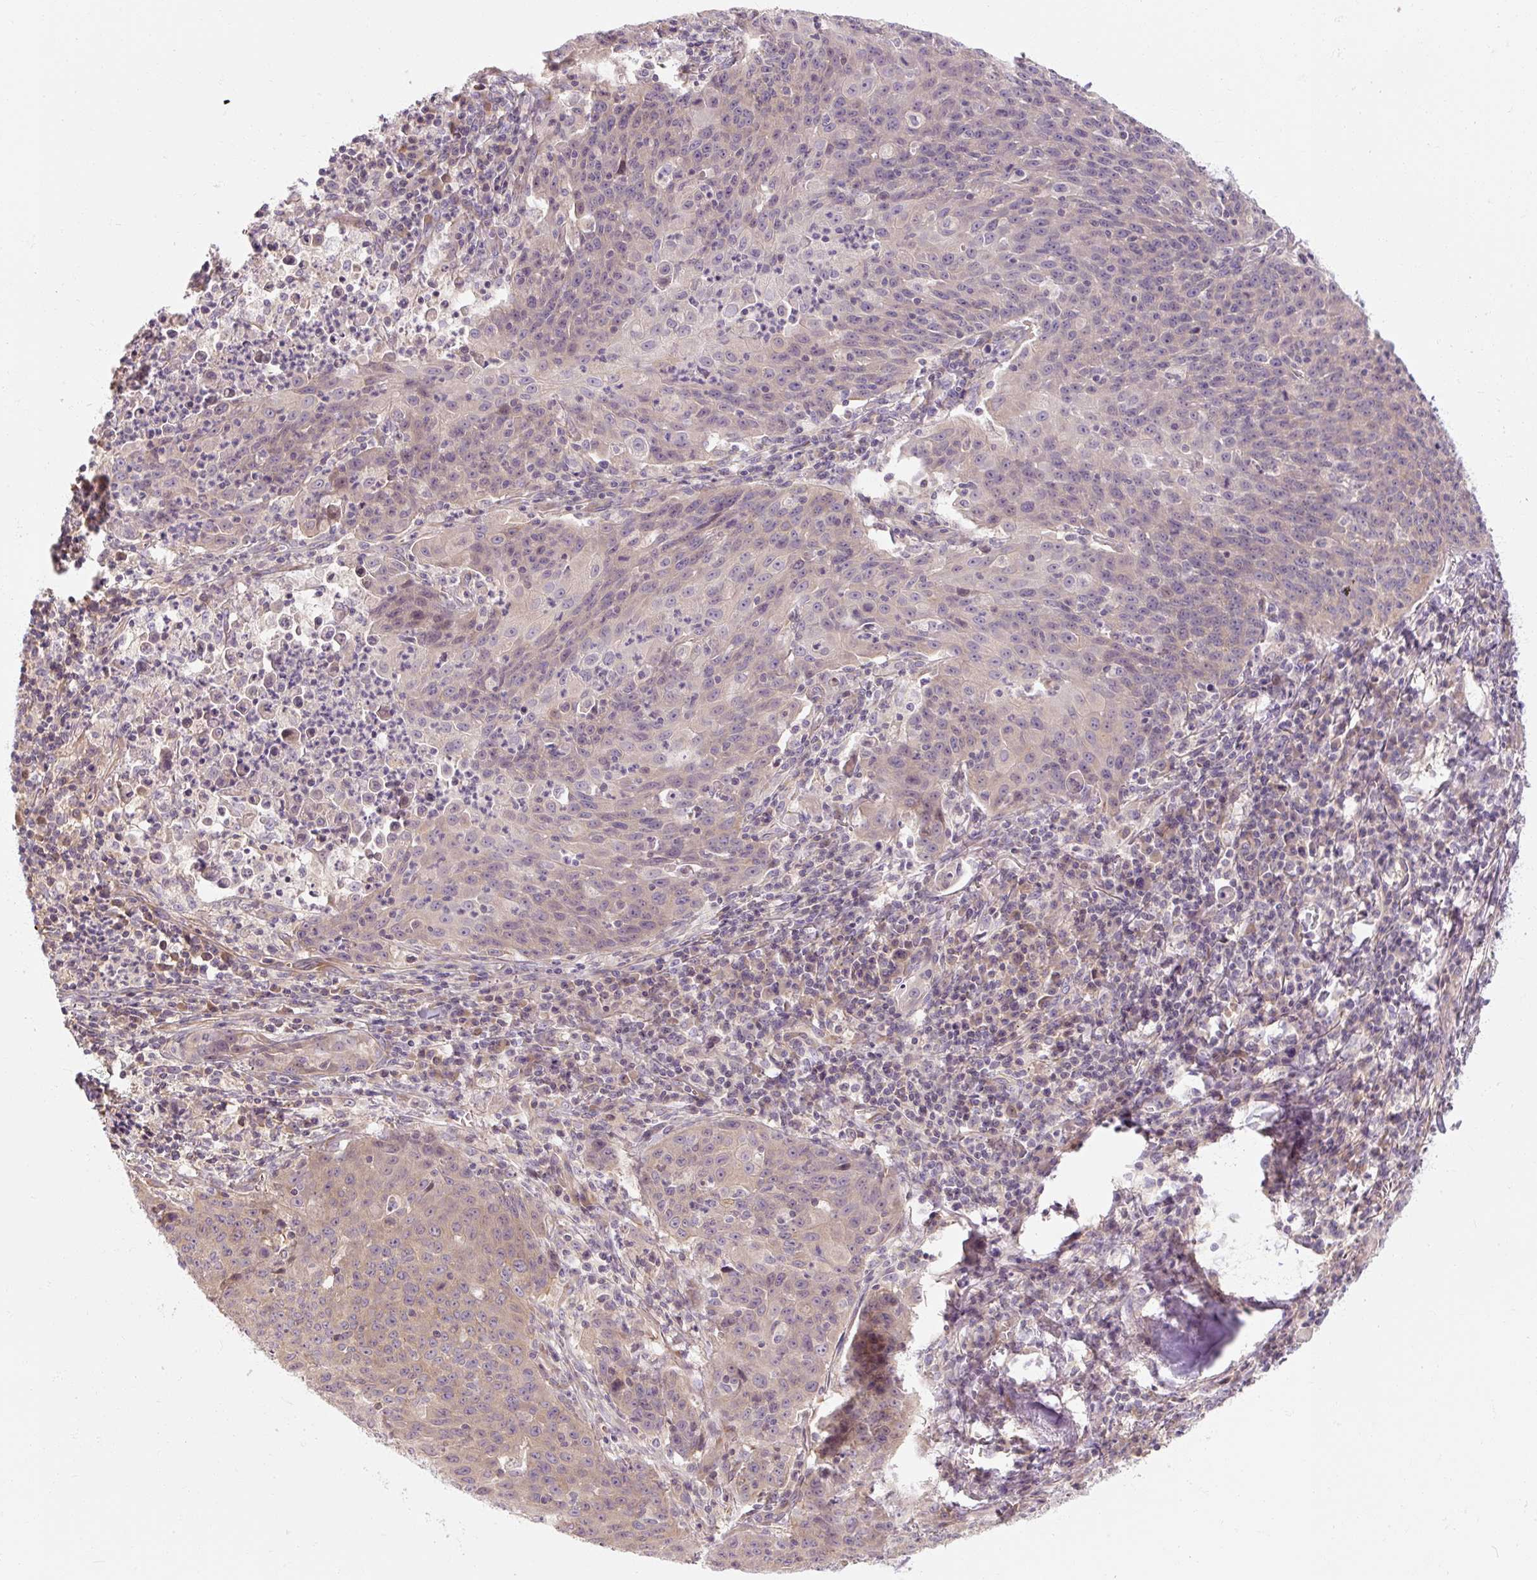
{"staining": {"intensity": "weak", "quantity": "<25%", "location": "cytoplasmic/membranous"}, "tissue": "lung cancer", "cell_type": "Tumor cells", "image_type": "cancer", "snomed": [{"axis": "morphology", "description": "Squamous cell carcinoma, NOS"}, {"axis": "morphology", "description": "Squamous cell carcinoma, metastatic, NOS"}, {"axis": "topography", "description": "Bronchus"}, {"axis": "topography", "description": "Lung"}], "caption": "Tumor cells show no significant expression in squamous cell carcinoma (lung).", "gene": "RB1CC1", "patient": {"sex": "male", "age": 62}}